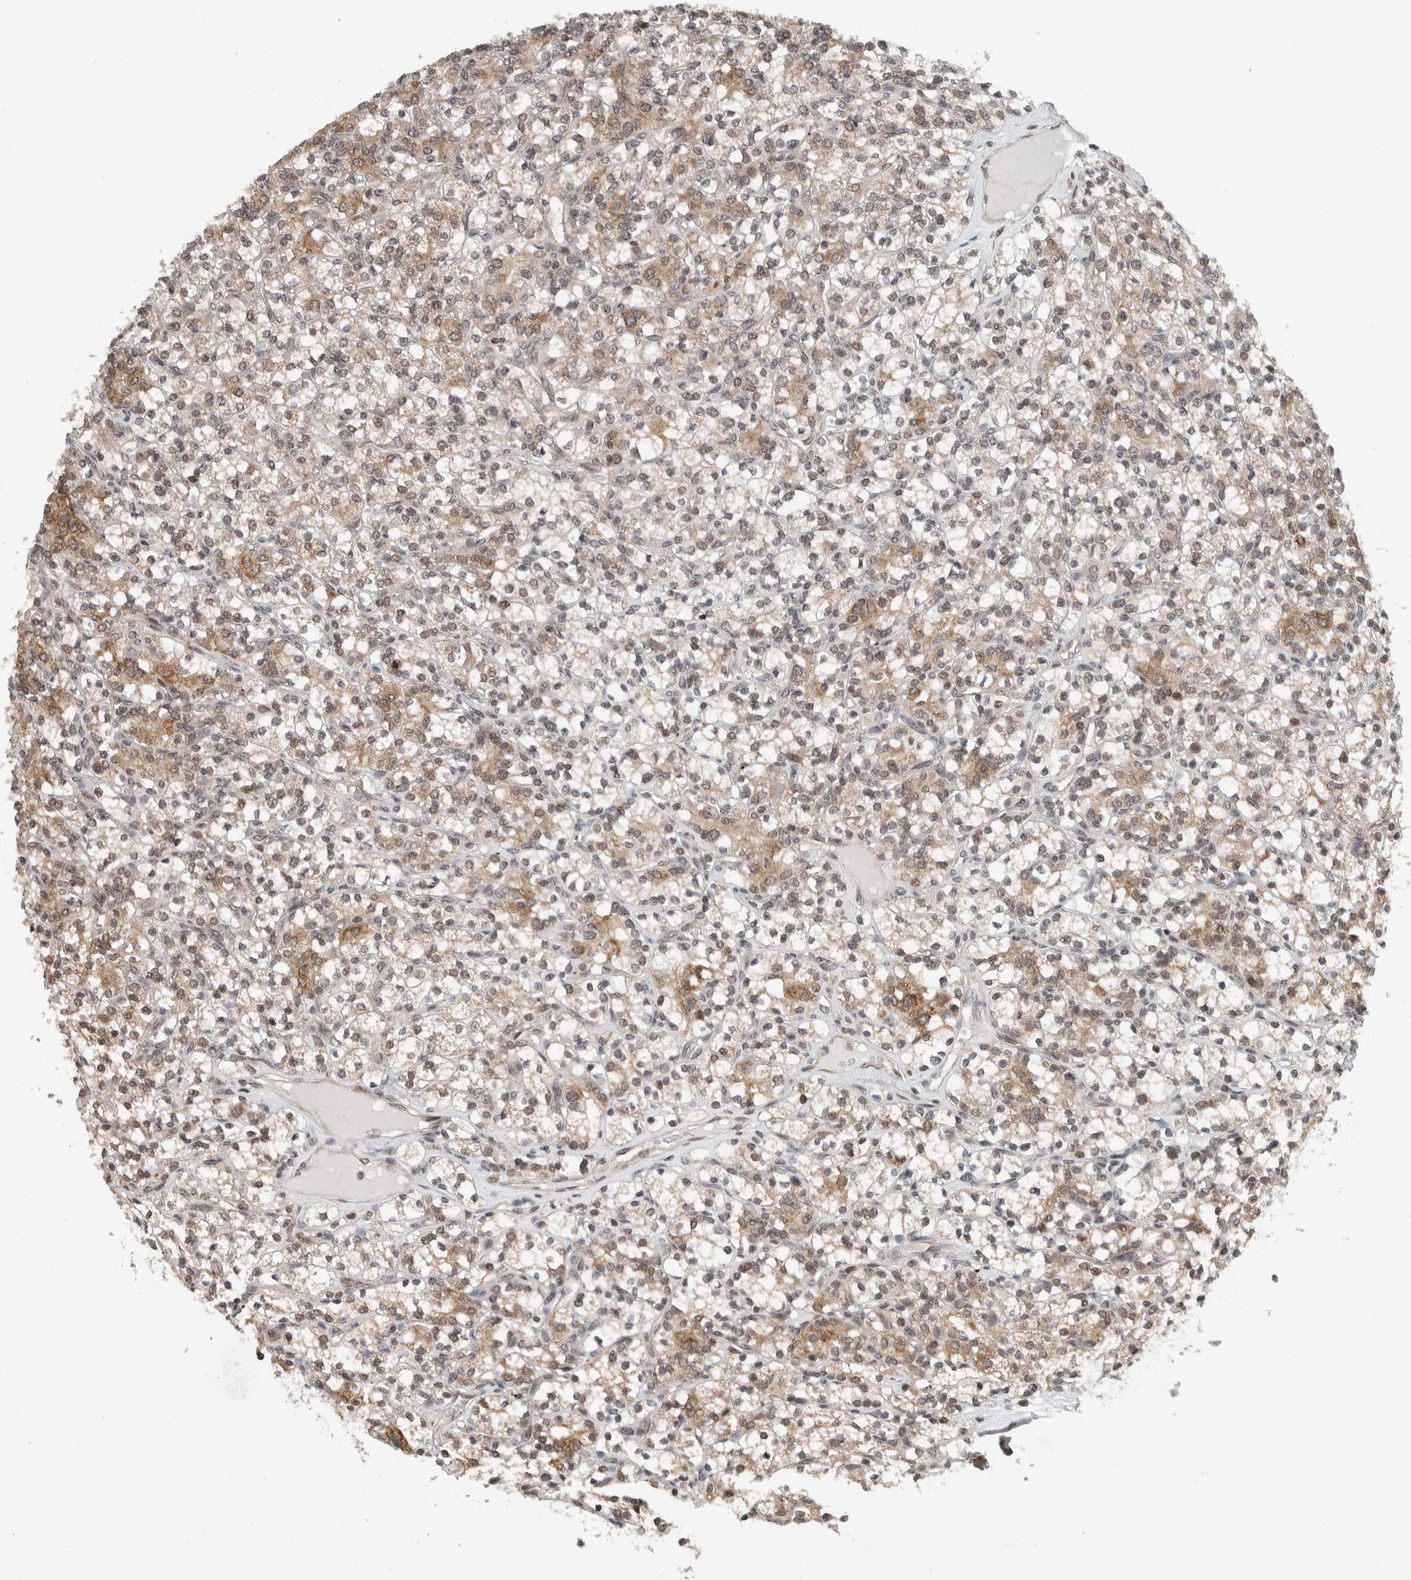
{"staining": {"intensity": "weak", "quantity": ">75%", "location": "cytoplasmic/membranous,nuclear"}, "tissue": "renal cancer", "cell_type": "Tumor cells", "image_type": "cancer", "snomed": [{"axis": "morphology", "description": "Adenocarcinoma, NOS"}, {"axis": "topography", "description": "Kidney"}], "caption": "Tumor cells demonstrate low levels of weak cytoplasmic/membranous and nuclear staining in about >75% of cells in human adenocarcinoma (renal).", "gene": "NPLOC4", "patient": {"sex": "male", "age": 77}}